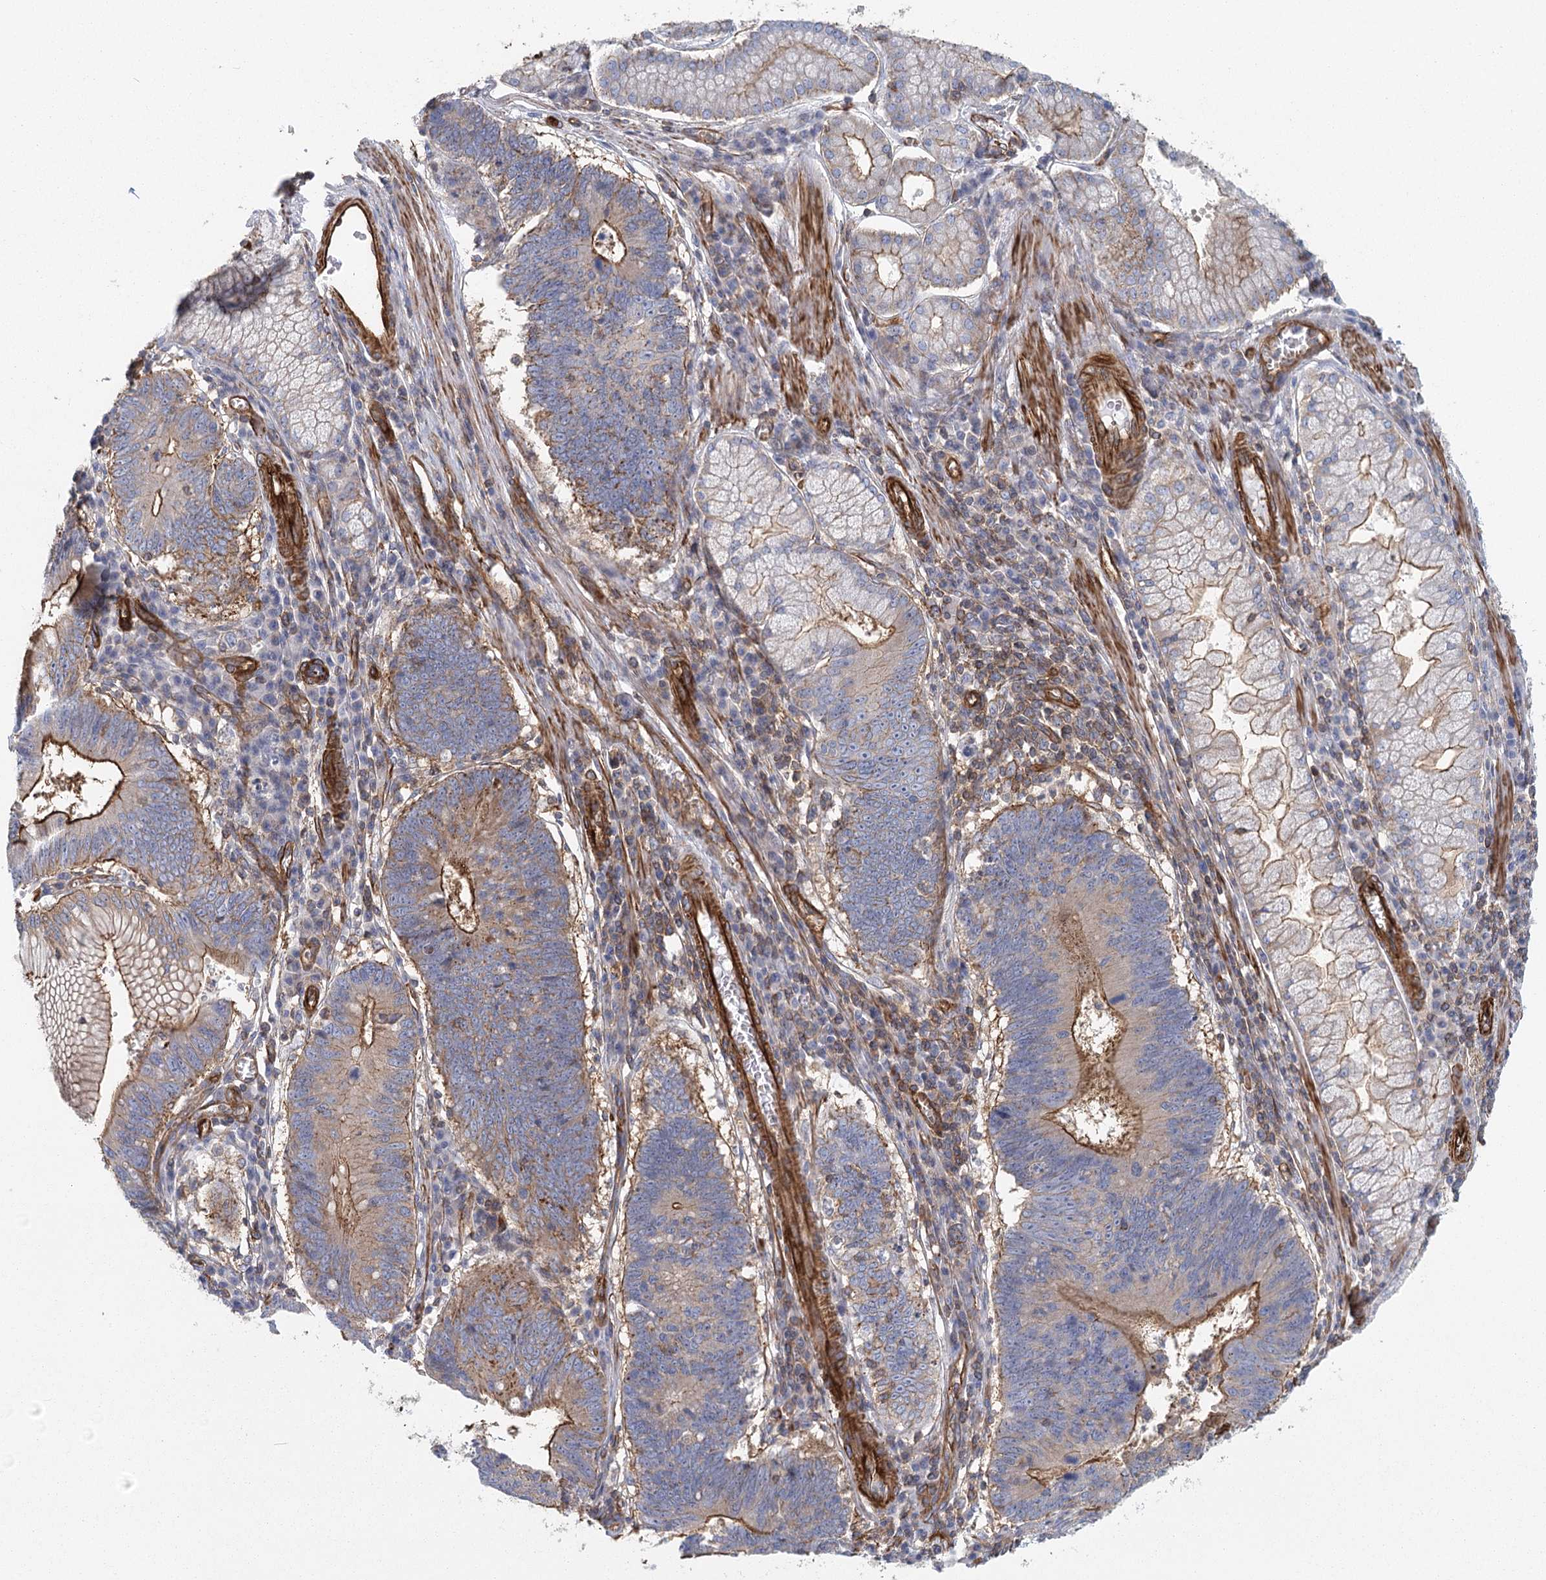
{"staining": {"intensity": "moderate", "quantity": "25%-75%", "location": "cytoplasmic/membranous"}, "tissue": "stomach cancer", "cell_type": "Tumor cells", "image_type": "cancer", "snomed": [{"axis": "morphology", "description": "Adenocarcinoma, NOS"}, {"axis": "topography", "description": "Stomach"}], "caption": "Protein expression analysis of human stomach cancer (adenocarcinoma) reveals moderate cytoplasmic/membranous positivity in approximately 25%-75% of tumor cells. (Stains: DAB (3,3'-diaminobenzidine) in brown, nuclei in blue, Microscopy: brightfield microscopy at high magnification).", "gene": "IFT46", "patient": {"sex": "male", "age": 59}}